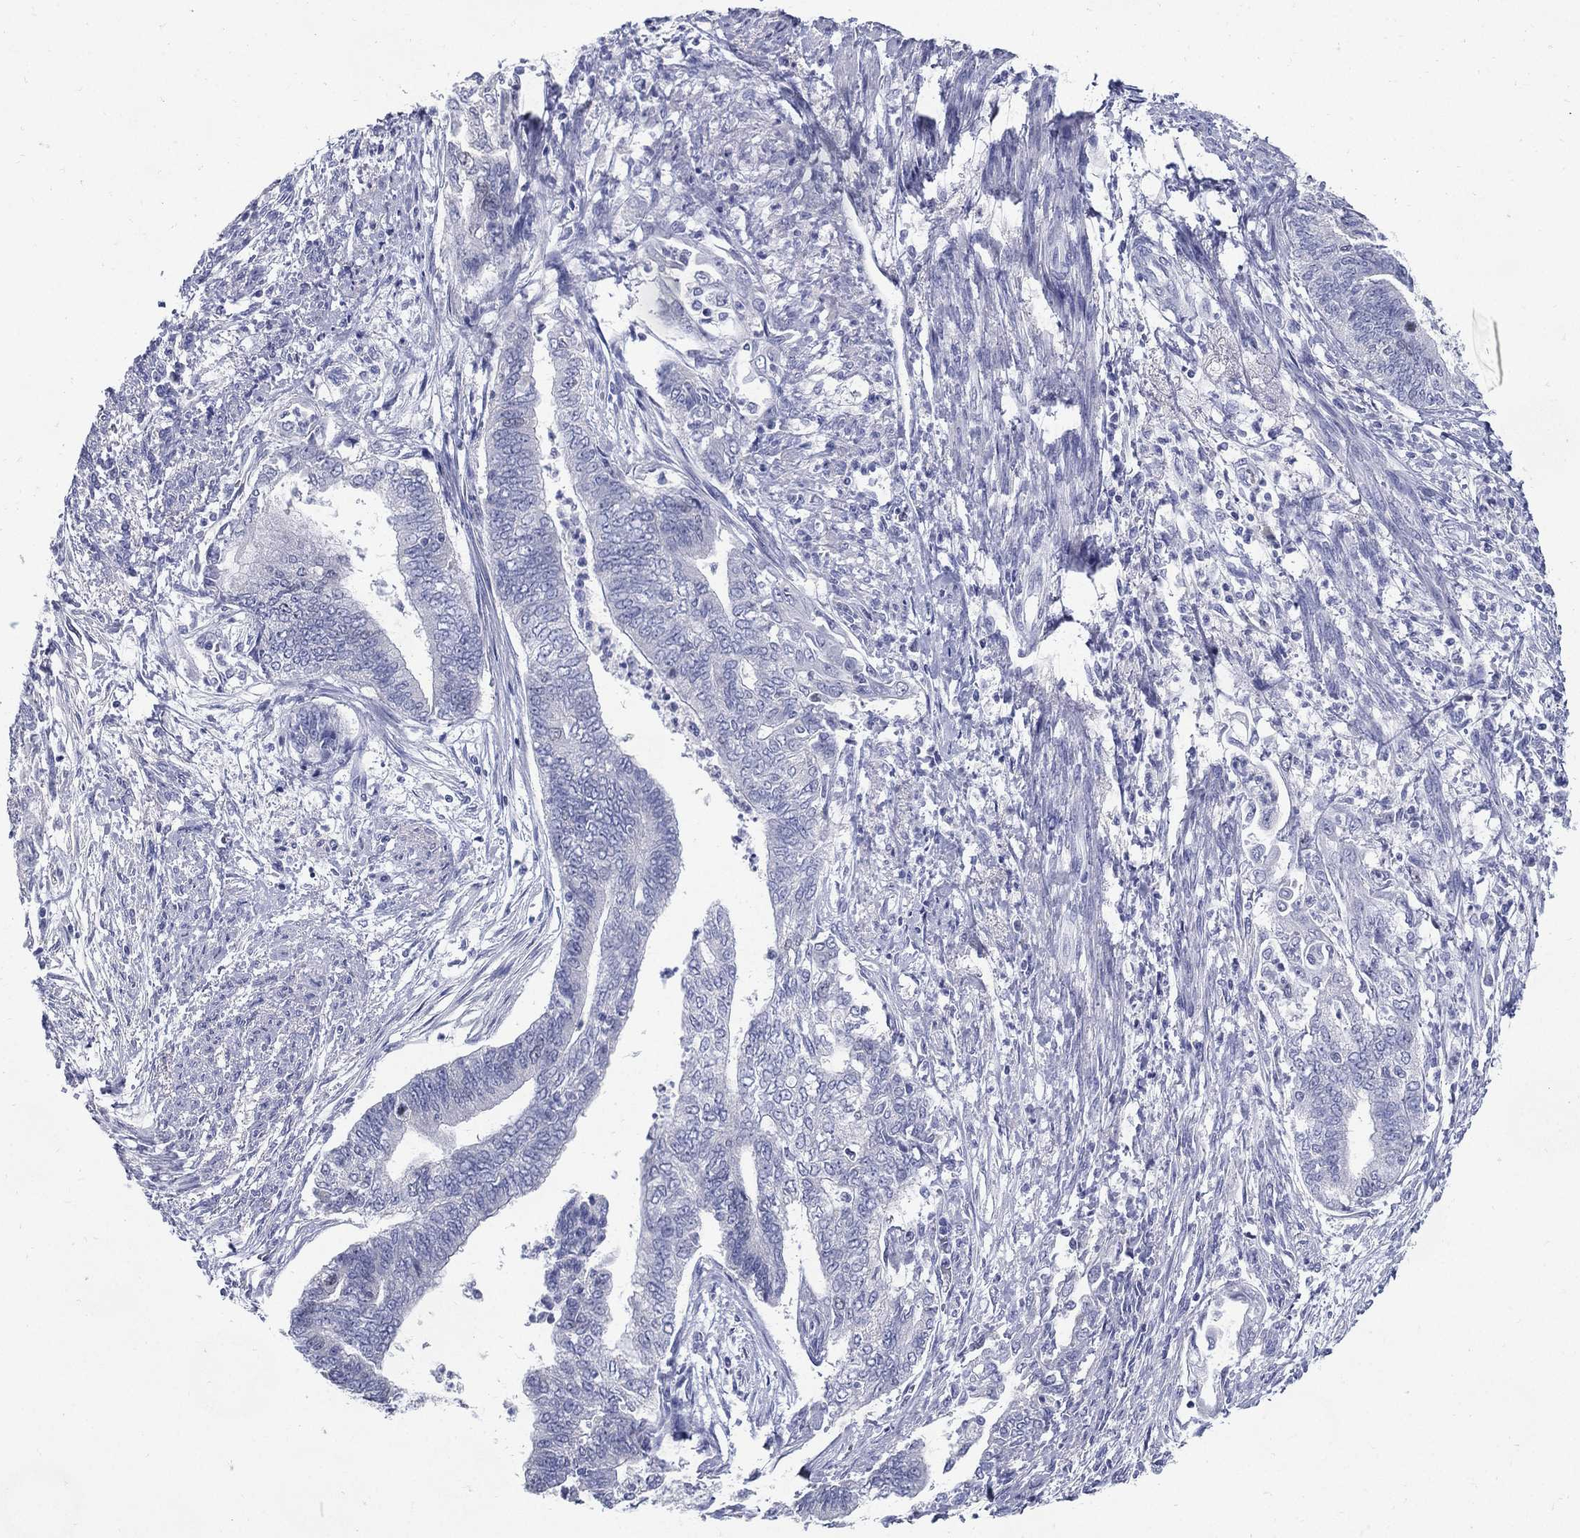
{"staining": {"intensity": "negative", "quantity": "none", "location": "none"}, "tissue": "endometrial cancer", "cell_type": "Tumor cells", "image_type": "cancer", "snomed": [{"axis": "morphology", "description": "Adenocarcinoma, NOS"}, {"axis": "topography", "description": "Endometrium"}], "caption": "This is a image of immunohistochemistry (IHC) staining of adenocarcinoma (endometrial), which shows no positivity in tumor cells.", "gene": "KIF2C", "patient": {"sex": "female", "age": 65}}